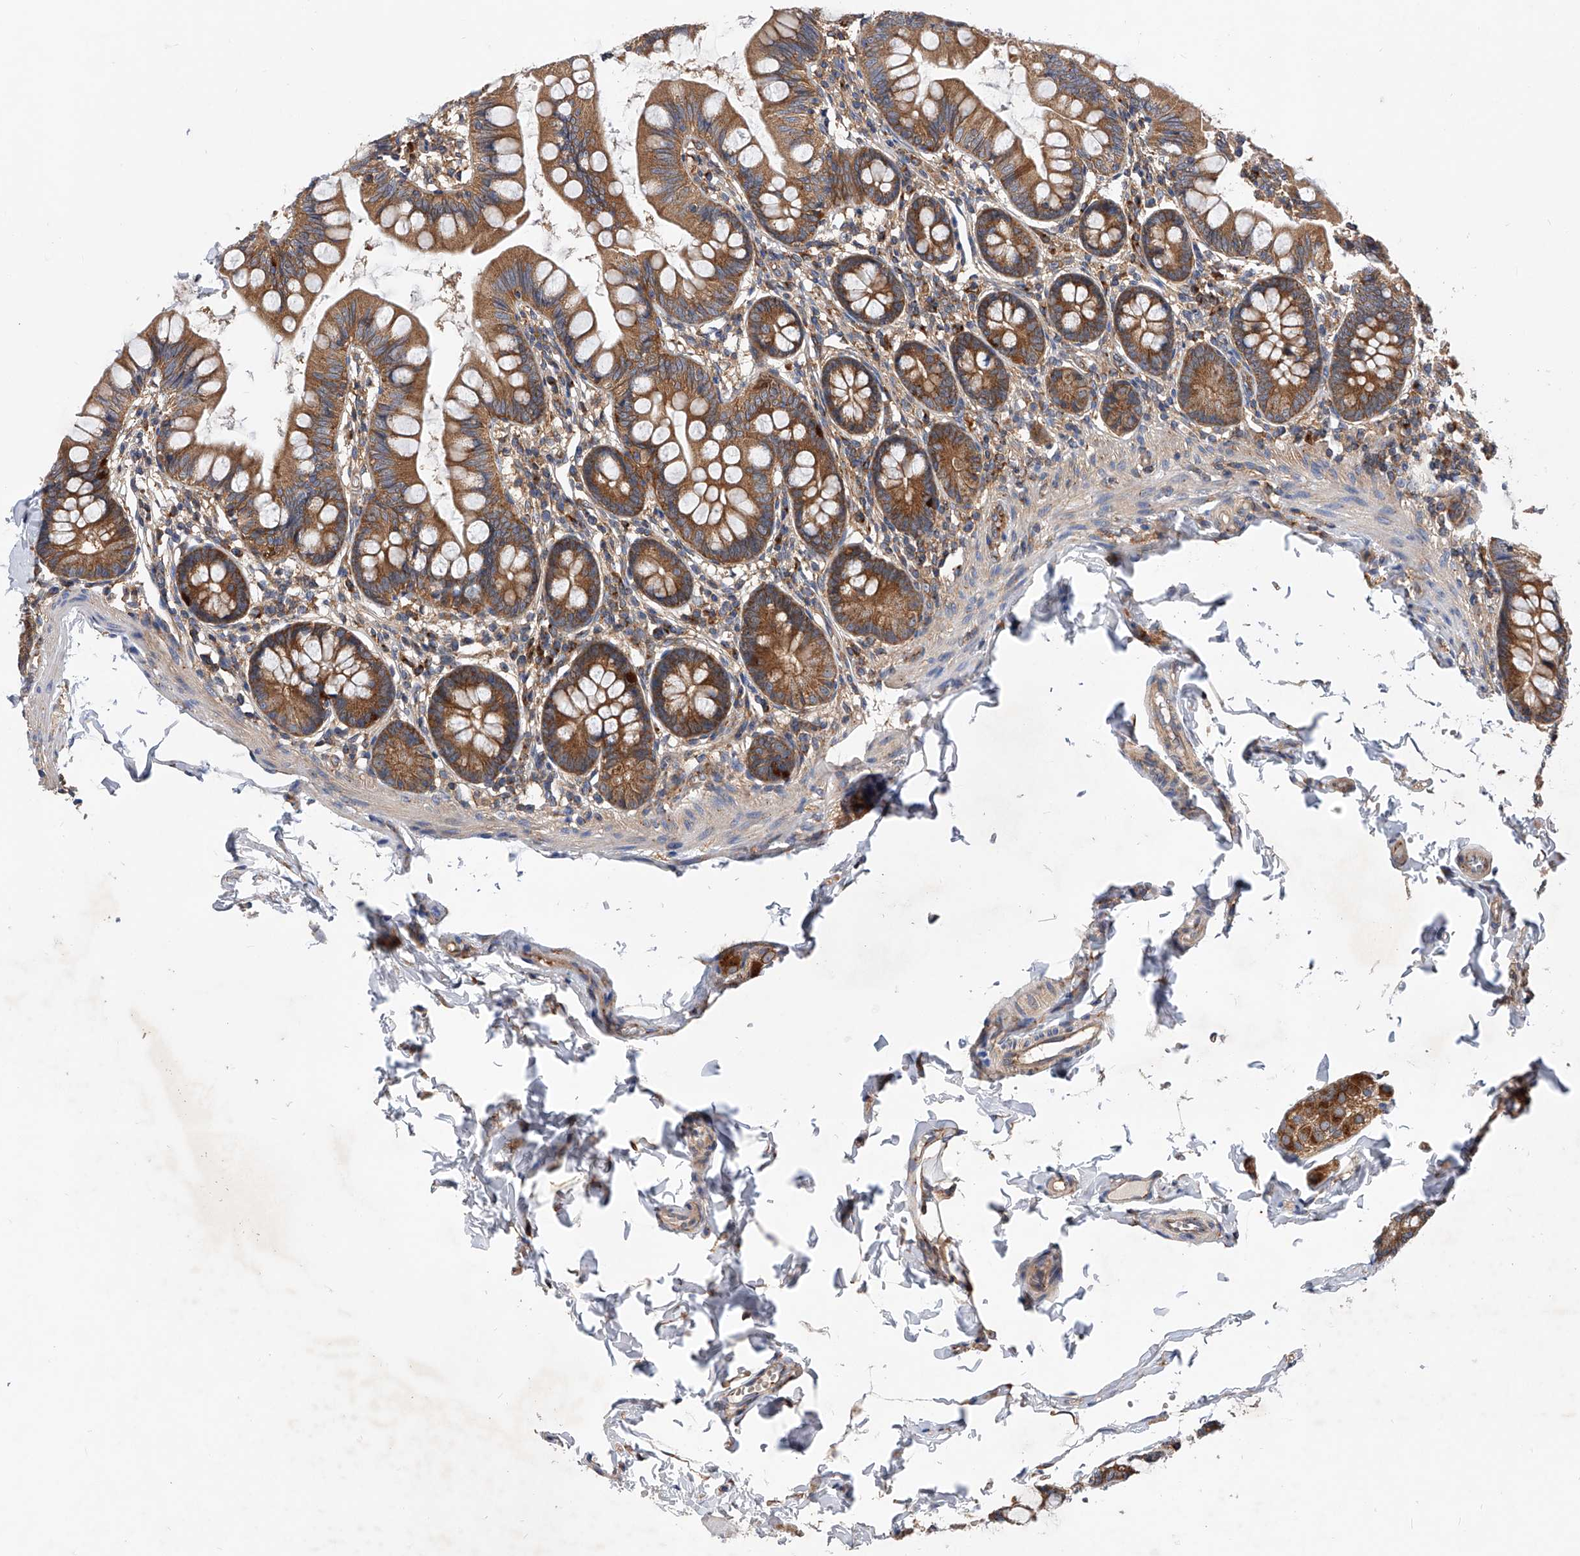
{"staining": {"intensity": "moderate", "quantity": ">75%", "location": "cytoplasmic/membranous"}, "tissue": "small intestine", "cell_type": "Glandular cells", "image_type": "normal", "snomed": [{"axis": "morphology", "description": "Normal tissue, NOS"}, {"axis": "topography", "description": "Small intestine"}], "caption": "Immunohistochemistry image of unremarkable small intestine: small intestine stained using immunohistochemistry (IHC) reveals medium levels of moderate protein expression localized specifically in the cytoplasmic/membranous of glandular cells, appearing as a cytoplasmic/membranous brown color.", "gene": "CFAP410", "patient": {"sex": "male", "age": 7}}